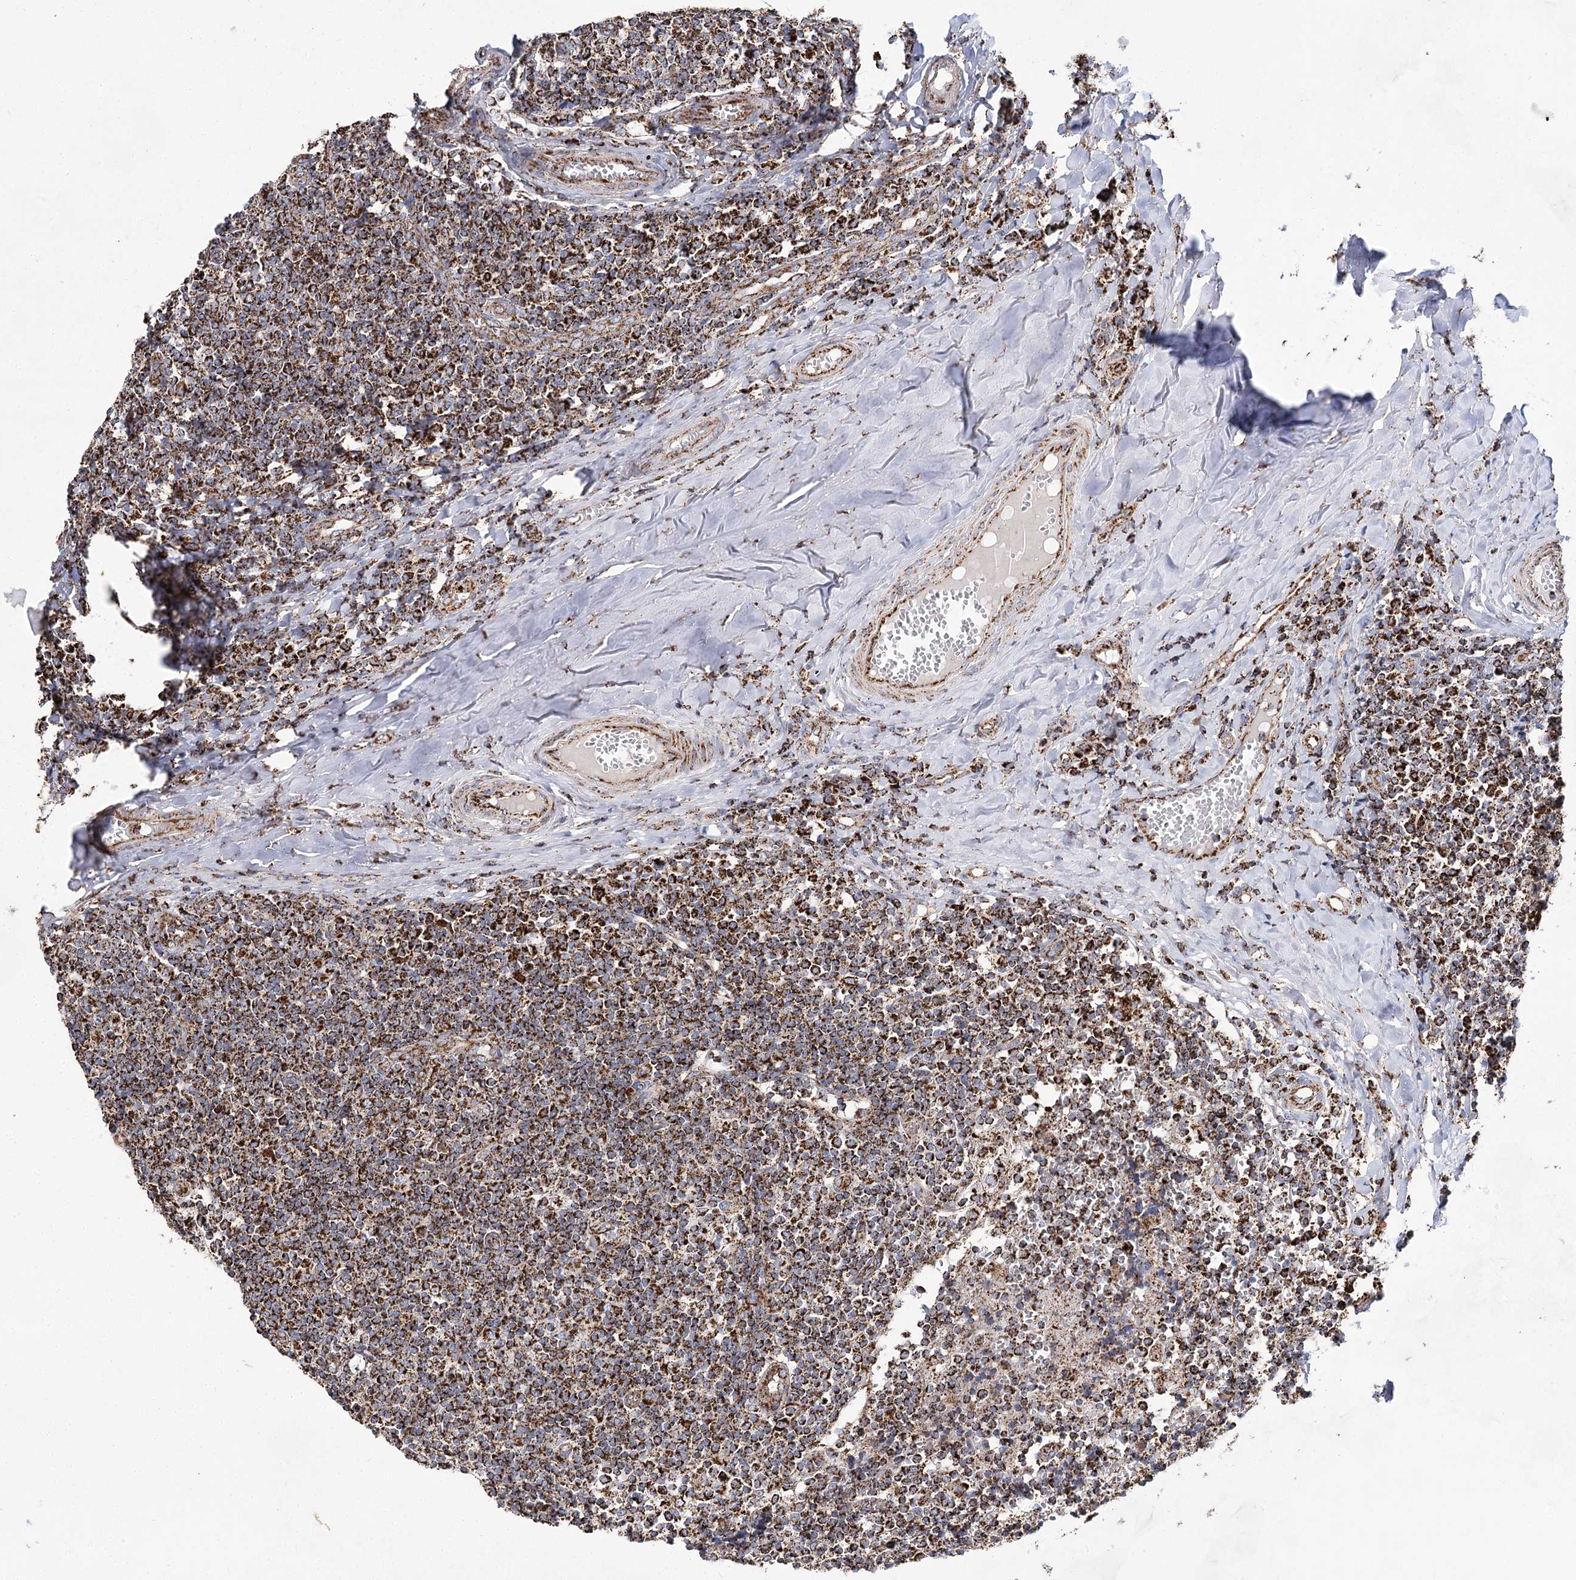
{"staining": {"intensity": "strong", "quantity": ">75%", "location": "cytoplasmic/membranous"}, "tissue": "tonsil", "cell_type": "Germinal center cells", "image_type": "normal", "snomed": [{"axis": "morphology", "description": "Normal tissue, NOS"}, {"axis": "topography", "description": "Tonsil"}], "caption": "Immunohistochemical staining of normal tonsil shows >75% levels of strong cytoplasmic/membranous protein staining in about >75% of germinal center cells.", "gene": "NADK2", "patient": {"sex": "female", "age": 19}}